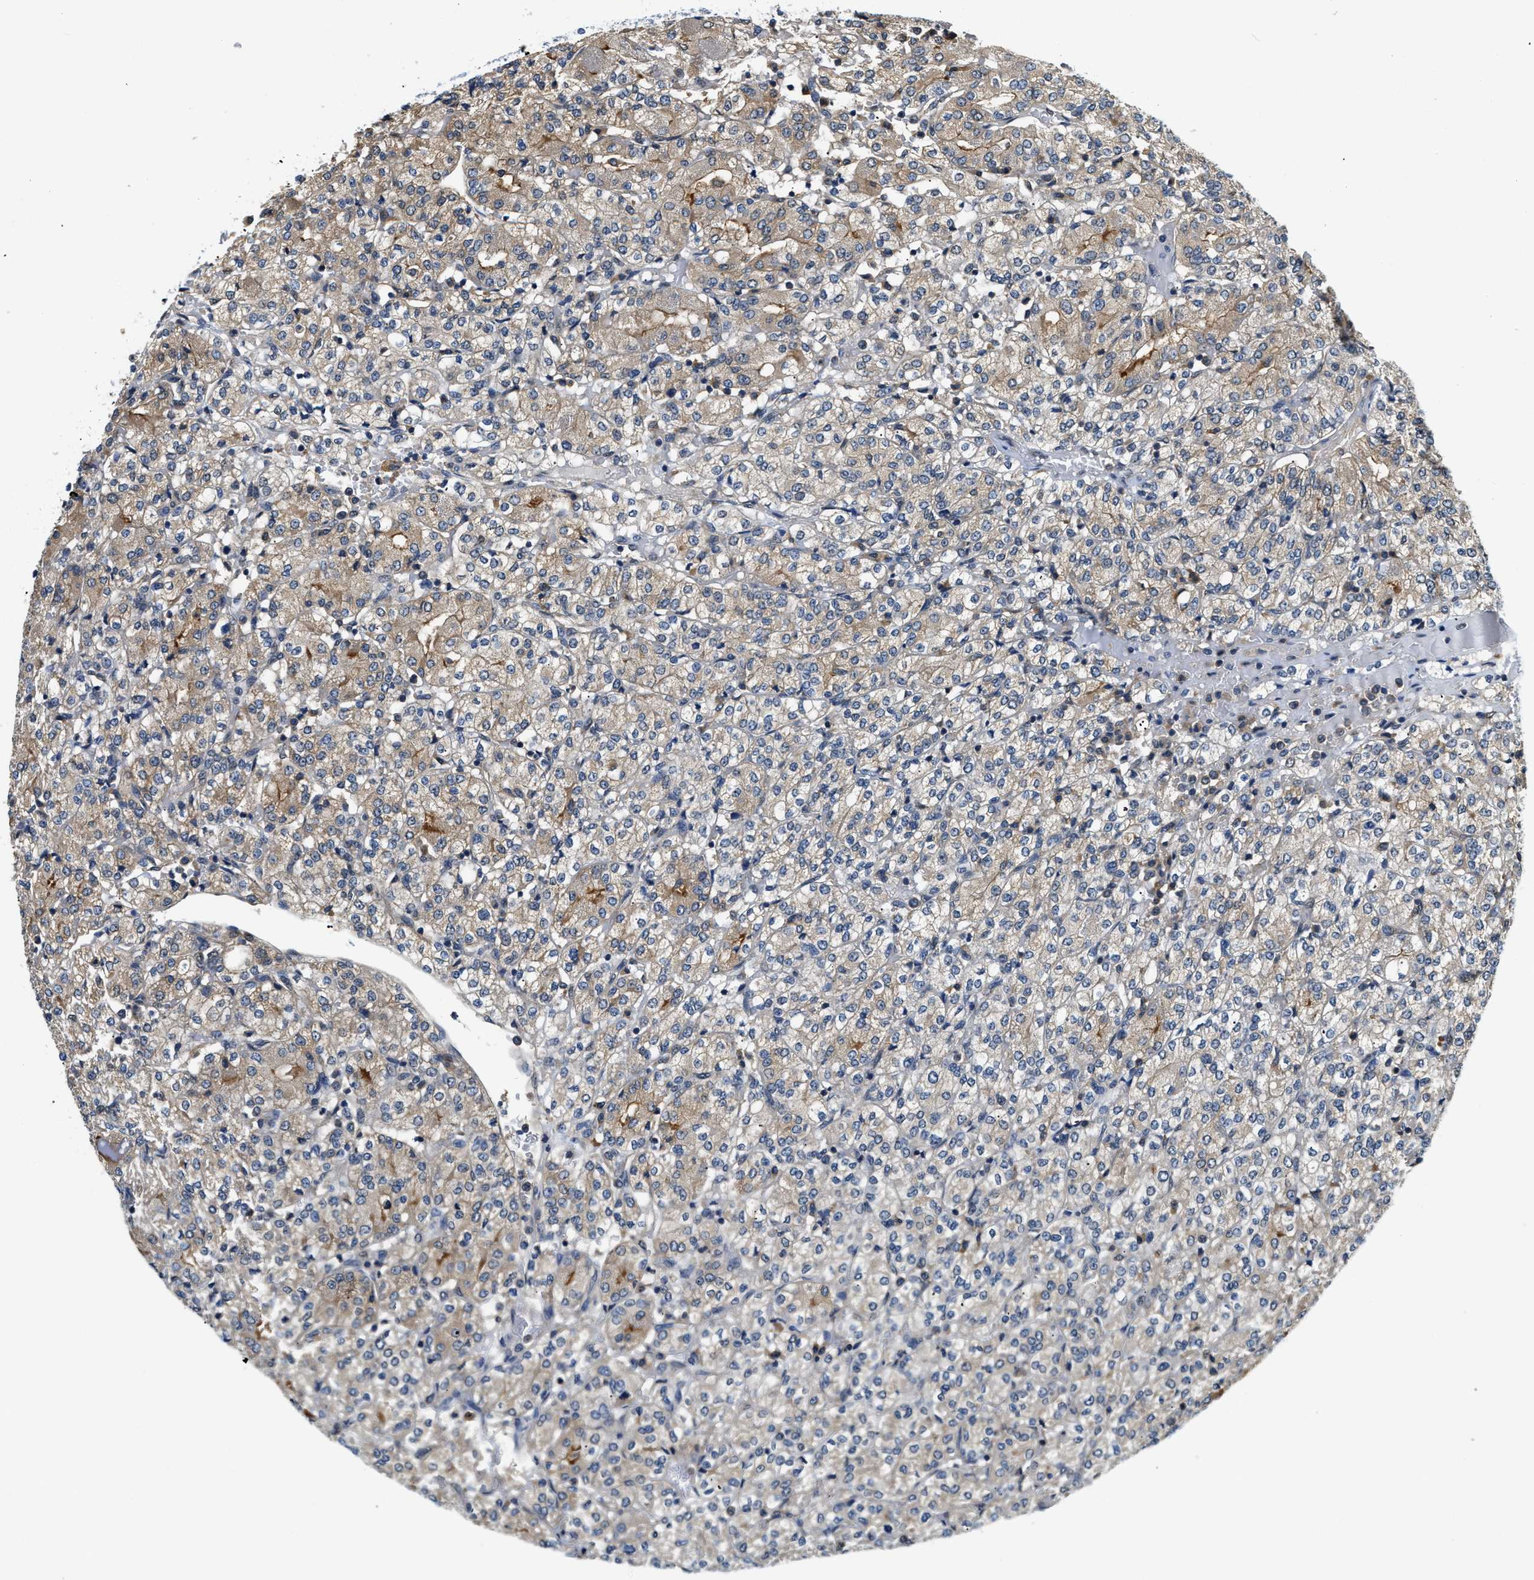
{"staining": {"intensity": "moderate", "quantity": "<25%", "location": "cytoplasmic/membranous"}, "tissue": "renal cancer", "cell_type": "Tumor cells", "image_type": "cancer", "snomed": [{"axis": "morphology", "description": "Adenocarcinoma, NOS"}, {"axis": "topography", "description": "Kidney"}], "caption": "A low amount of moderate cytoplasmic/membranous positivity is appreciated in about <25% of tumor cells in adenocarcinoma (renal) tissue.", "gene": "BCL7C", "patient": {"sex": "male", "age": 77}}